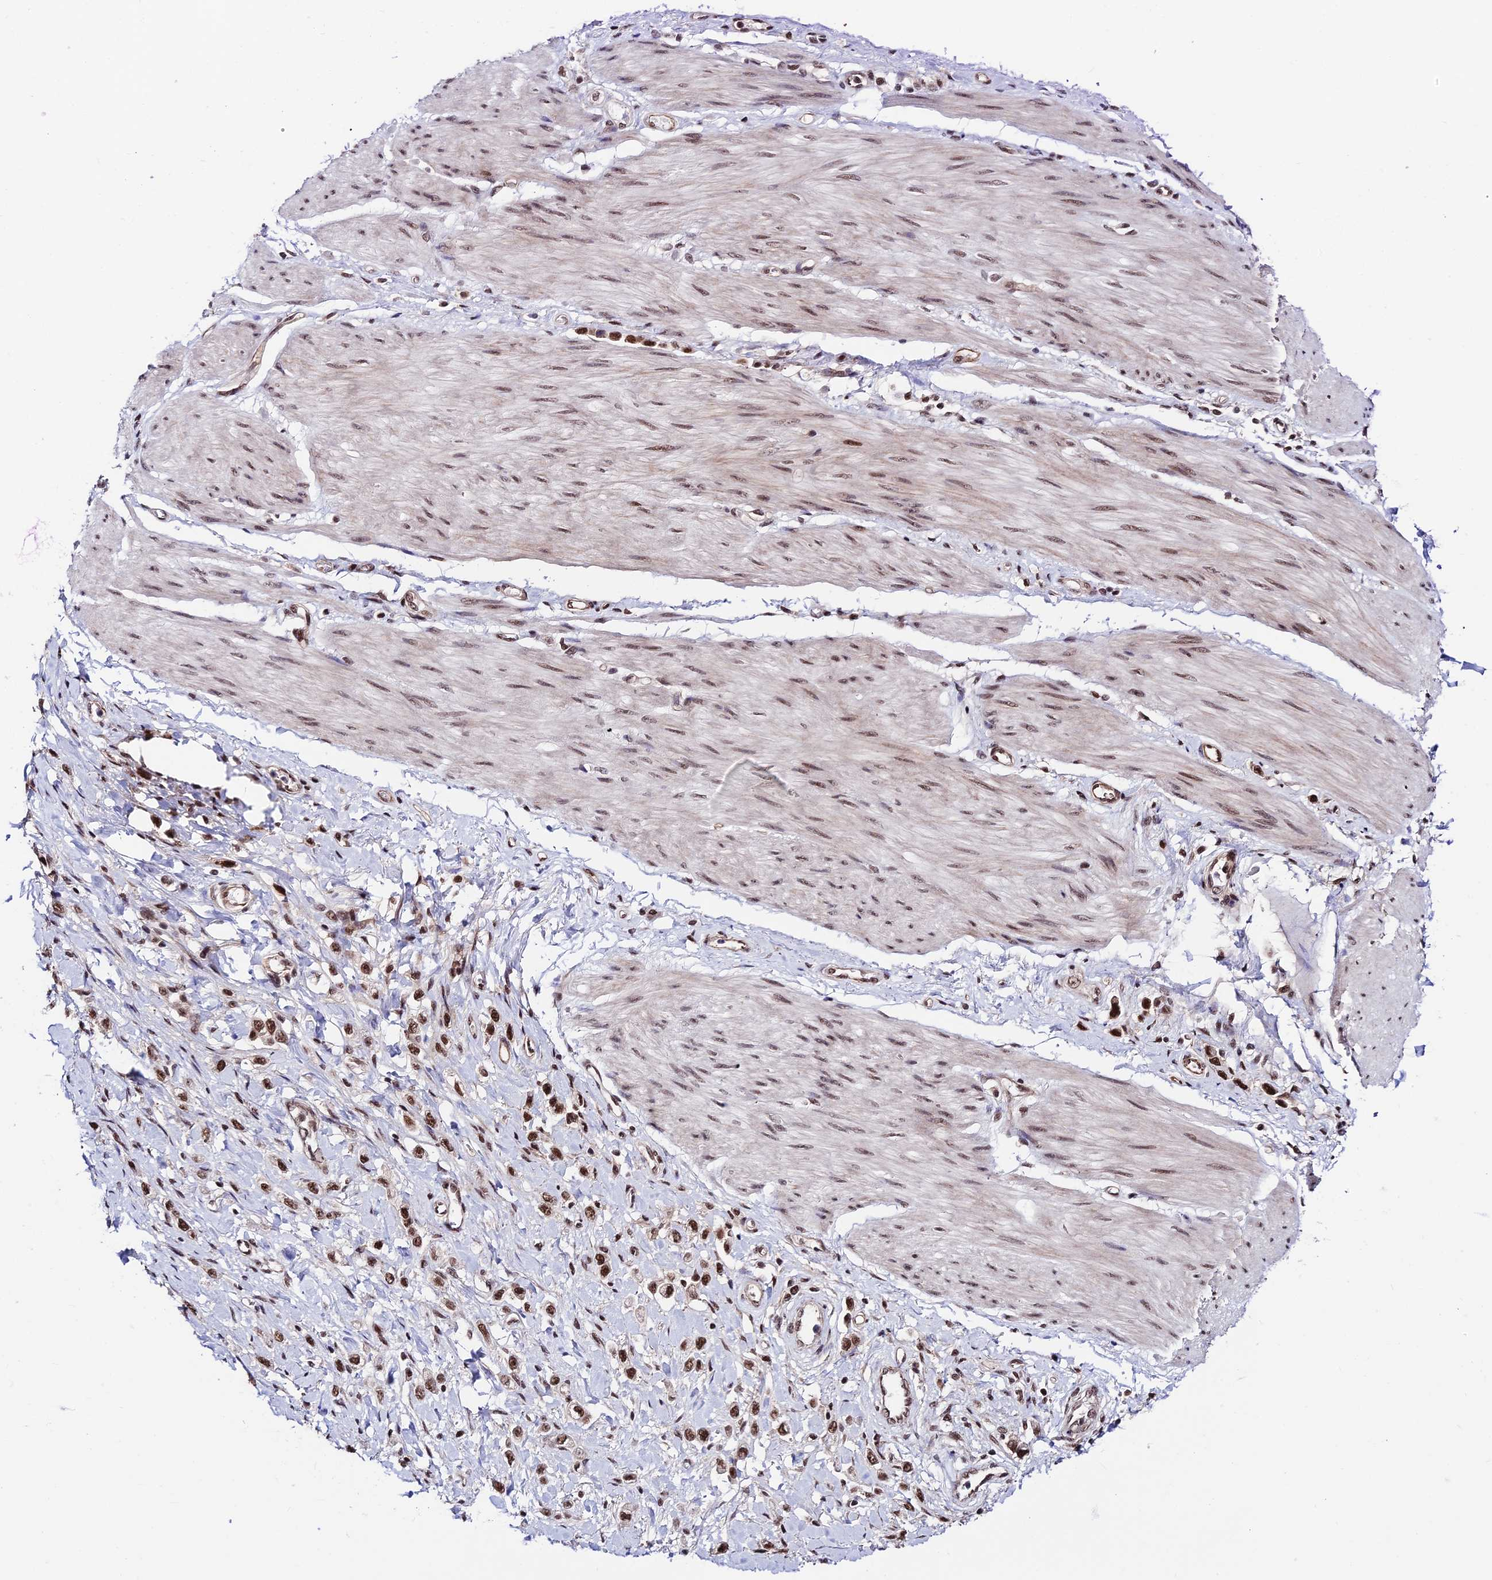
{"staining": {"intensity": "strong", "quantity": ">75%", "location": "nuclear"}, "tissue": "stomach cancer", "cell_type": "Tumor cells", "image_type": "cancer", "snomed": [{"axis": "morphology", "description": "Adenocarcinoma, NOS"}, {"axis": "topography", "description": "Stomach"}], "caption": "IHC histopathology image of human stomach cancer (adenocarcinoma) stained for a protein (brown), which demonstrates high levels of strong nuclear staining in approximately >75% of tumor cells.", "gene": "RBM42", "patient": {"sex": "female", "age": 65}}